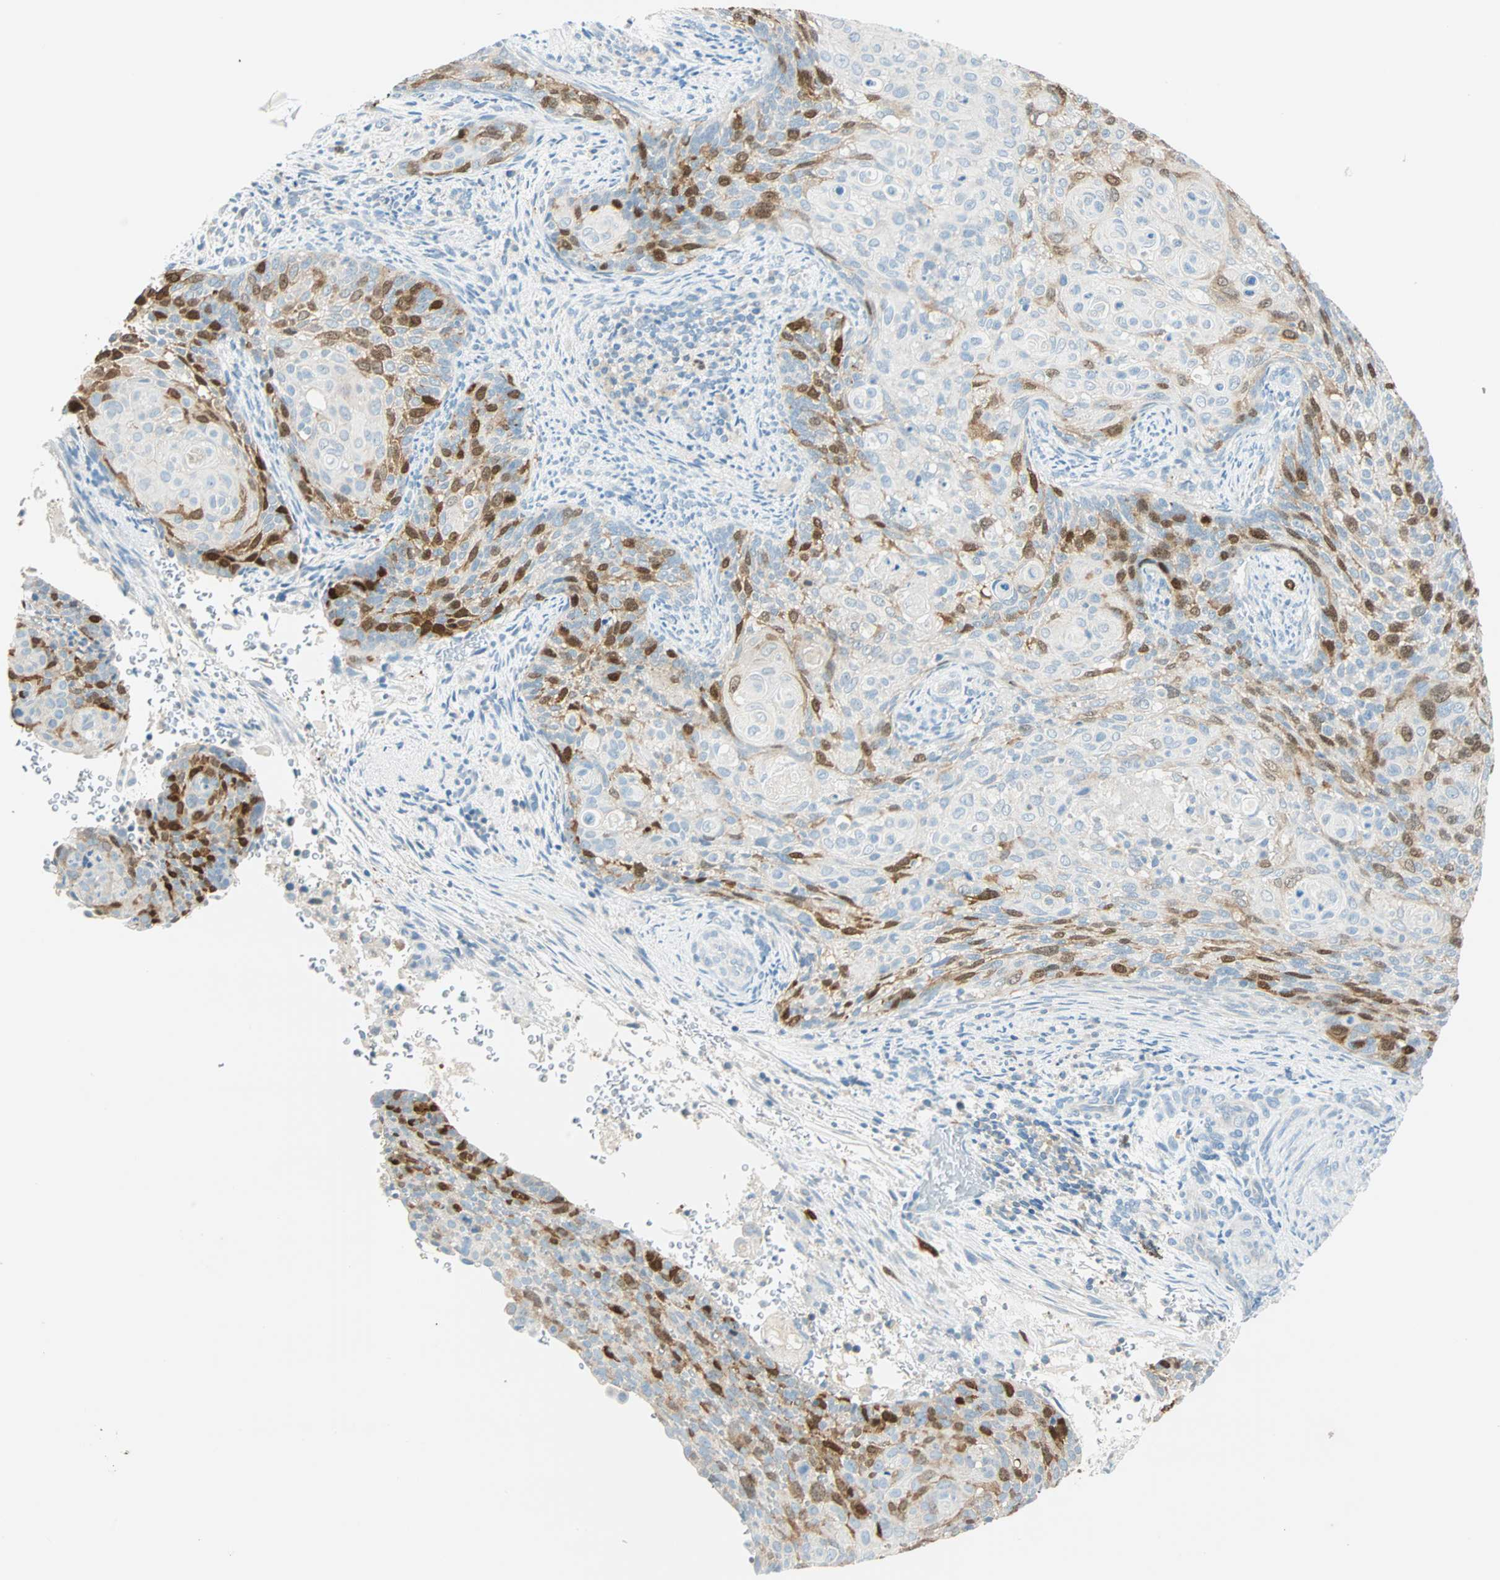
{"staining": {"intensity": "strong", "quantity": "25%-75%", "location": "cytoplasmic/membranous,nuclear"}, "tissue": "cervical cancer", "cell_type": "Tumor cells", "image_type": "cancer", "snomed": [{"axis": "morphology", "description": "Squamous cell carcinoma, NOS"}, {"axis": "topography", "description": "Cervix"}], "caption": "Protein staining demonstrates strong cytoplasmic/membranous and nuclear positivity in about 25%-75% of tumor cells in cervical squamous cell carcinoma. The protein of interest is stained brown, and the nuclei are stained in blue (DAB IHC with brightfield microscopy, high magnification).", "gene": "PTTG1", "patient": {"sex": "female", "age": 33}}